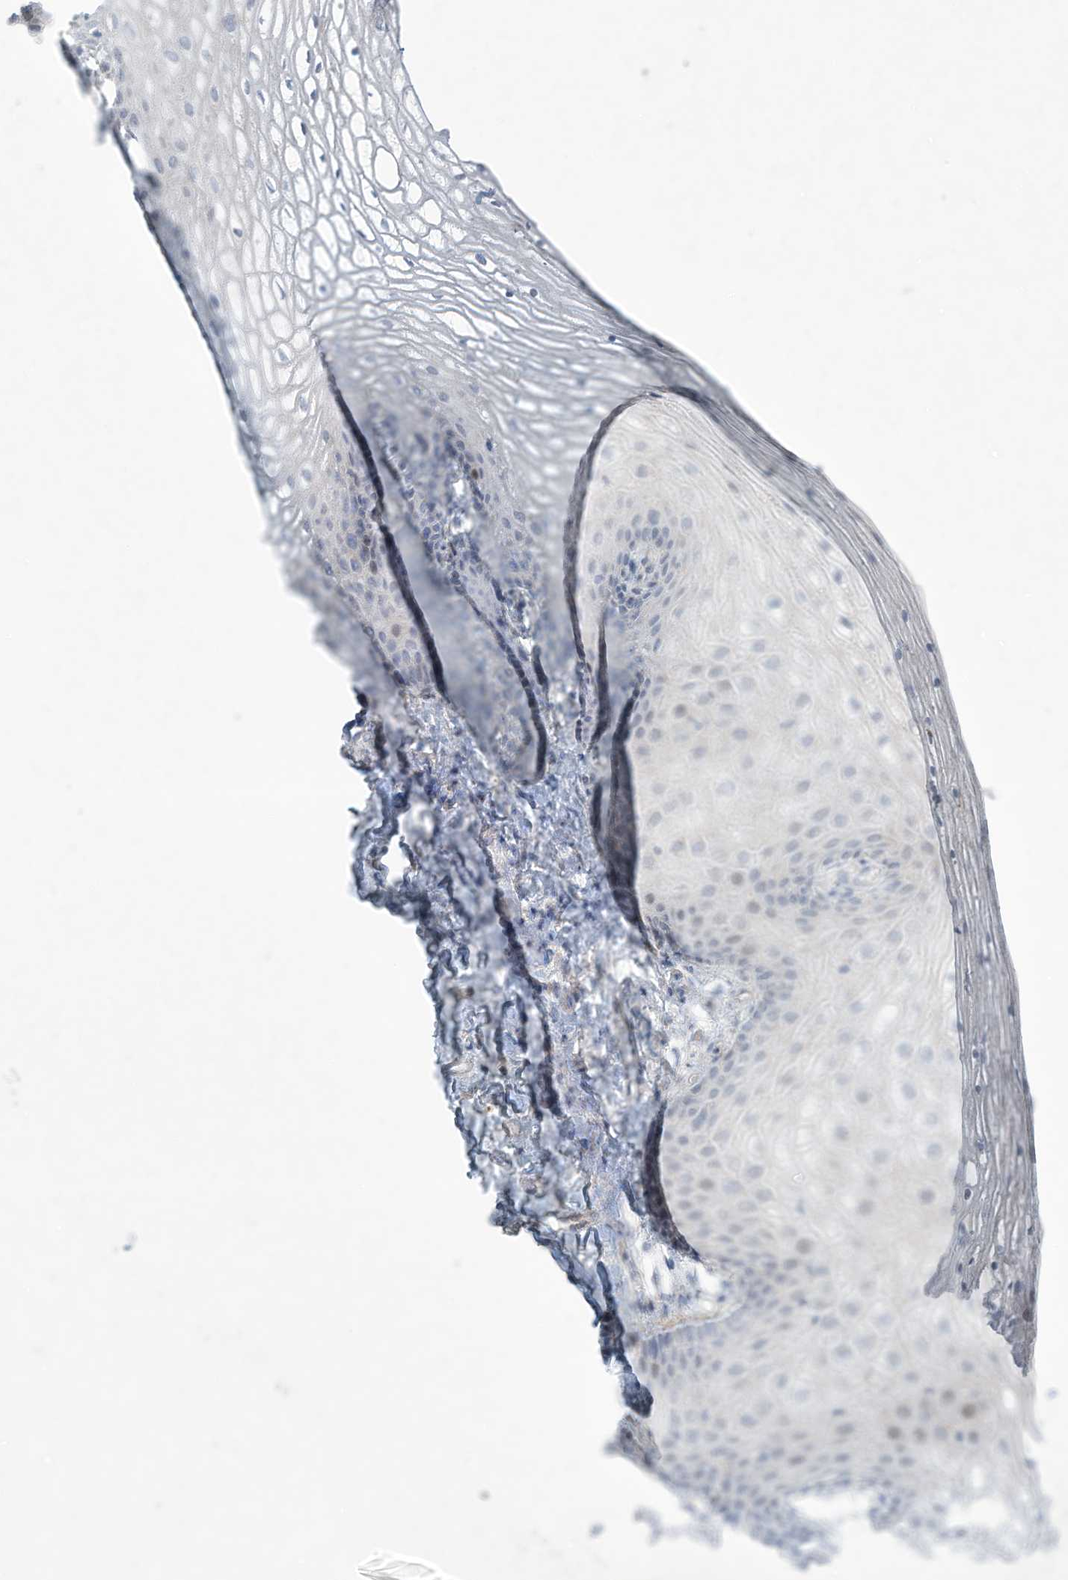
{"staining": {"intensity": "weak", "quantity": "<25%", "location": "nuclear"}, "tissue": "vagina", "cell_type": "Squamous epithelial cells", "image_type": "normal", "snomed": [{"axis": "morphology", "description": "Normal tissue, NOS"}, {"axis": "topography", "description": "Vagina"}], "caption": "An IHC micrograph of benign vagina is shown. There is no staining in squamous epithelial cells of vagina. (DAB (3,3'-diaminobenzidine) IHC, high magnification).", "gene": "PAX6", "patient": {"sex": "female", "age": 60}}